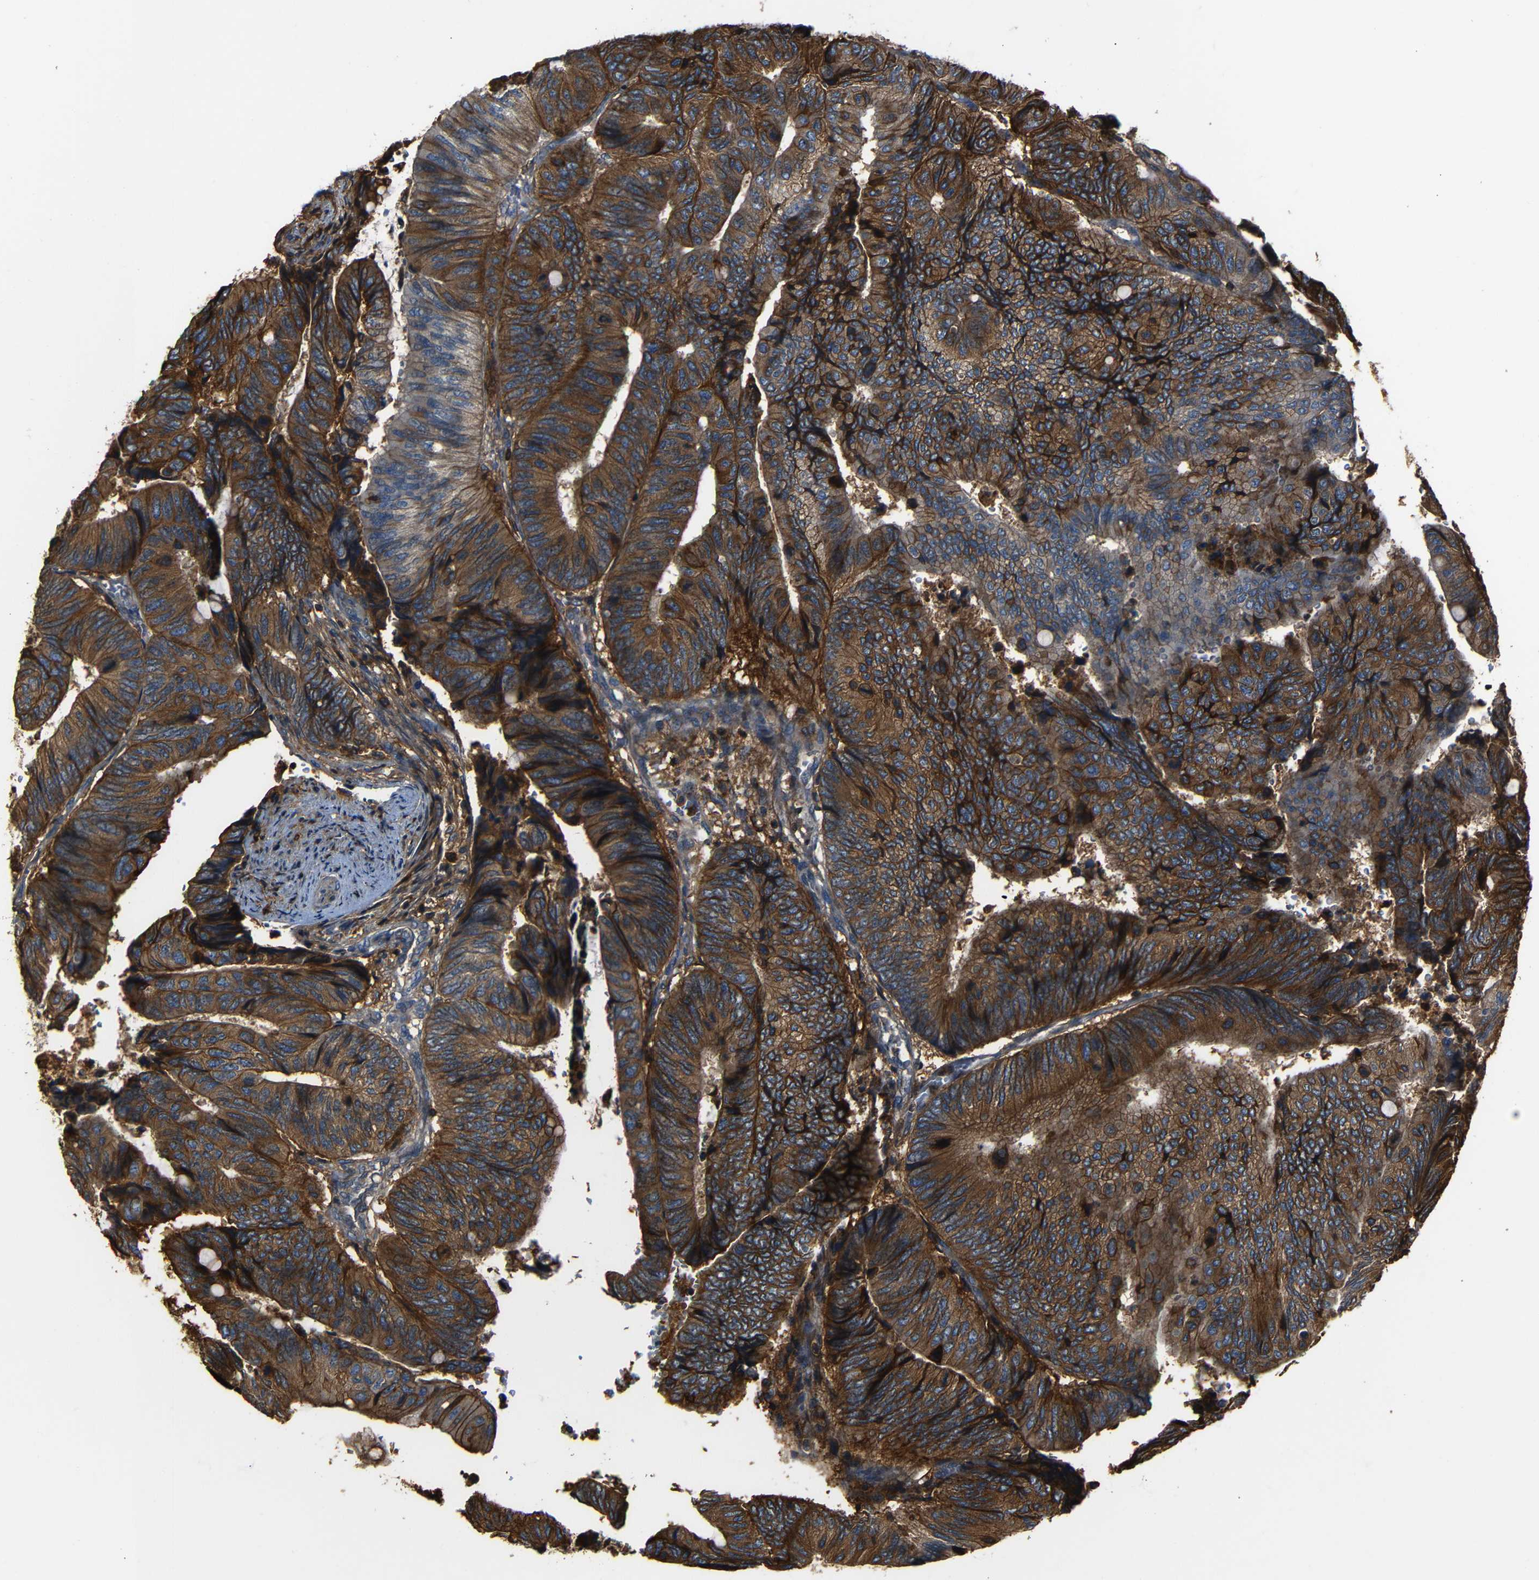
{"staining": {"intensity": "strong", "quantity": ">75%", "location": "cytoplasmic/membranous"}, "tissue": "colorectal cancer", "cell_type": "Tumor cells", "image_type": "cancer", "snomed": [{"axis": "morphology", "description": "Normal tissue, NOS"}, {"axis": "morphology", "description": "Adenocarcinoma, NOS"}, {"axis": "topography", "description": "Rectum"}, {"axis": "topography", "description": "Peripheral nerve tissue"}], "caption": "Colorectal adenocarcinoma stained with DAB (3,3'-diaminobenzidine) IHC exhibits high levels of strong cytoplasmic/membranous staining in approximately >75% of tumor cells. (DAB (3,3'-diaminobenzidine) = brown stain, brightfield microscopy at high magnification).", "gene": "ADGRE5", "patient": {"sex": "male", "age": 92}}